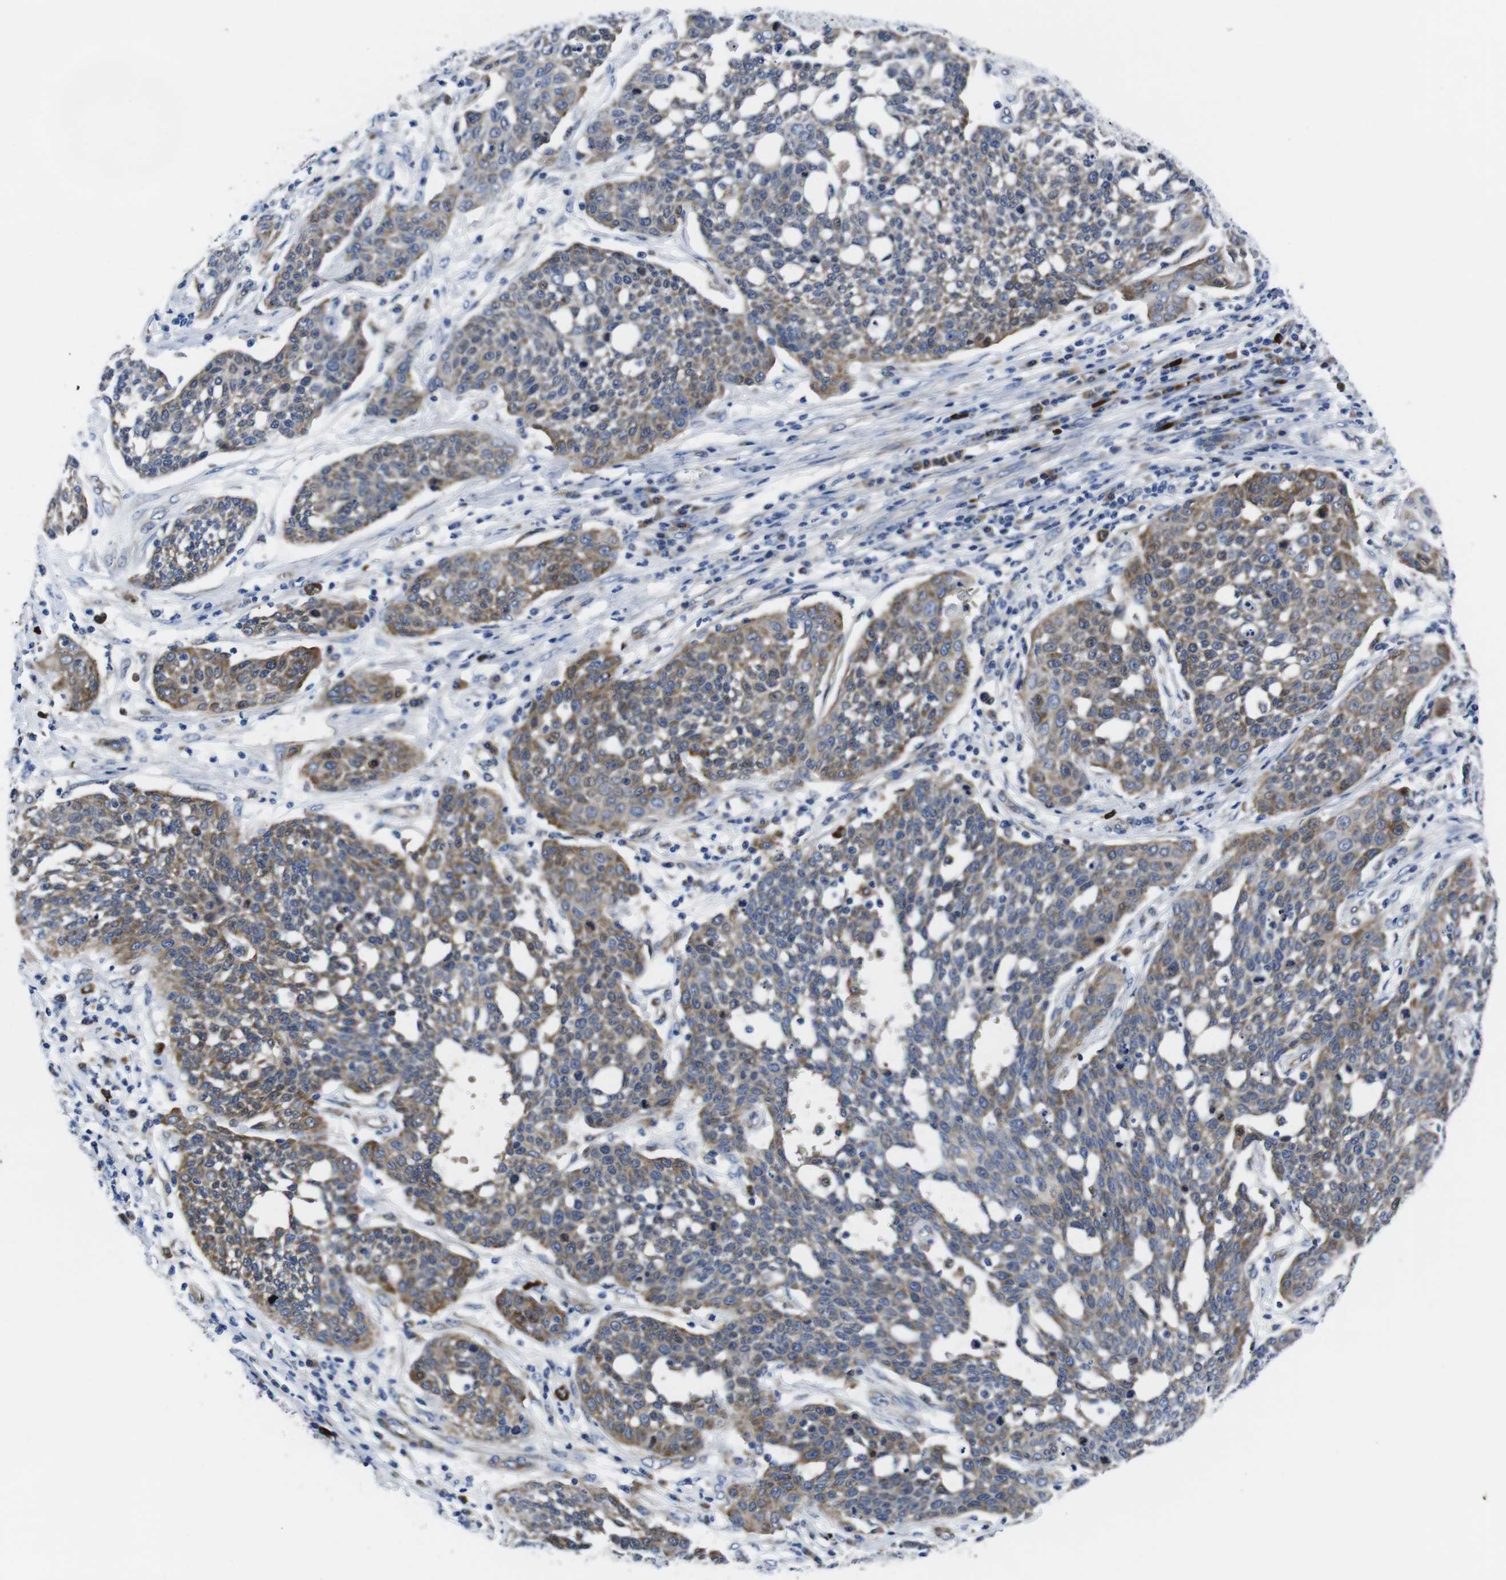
{"staining": {"intensity": "moderate", "quantity": ">75%", "location": "cytoplasmic/membranous"}, "tissue": "cervical cancer", "cell_type": "Tumor cells", "image_type": "cancer", "snomed": [{"axis": "morphology", "description": "Squamous cell carcinoma, NOS"}, {"axis": "topography", "description": "Cervix"}], "caption": "A brown stain labels moderate cytoplasmic/membranous staining of a protein in squamous cell carcinoma (cervical) tumor cells. The protein is shown in brown color, while the nuclei are stained blue.", "gene": "EIF4A1", "patient": {"sex": "female", "age": 34}}